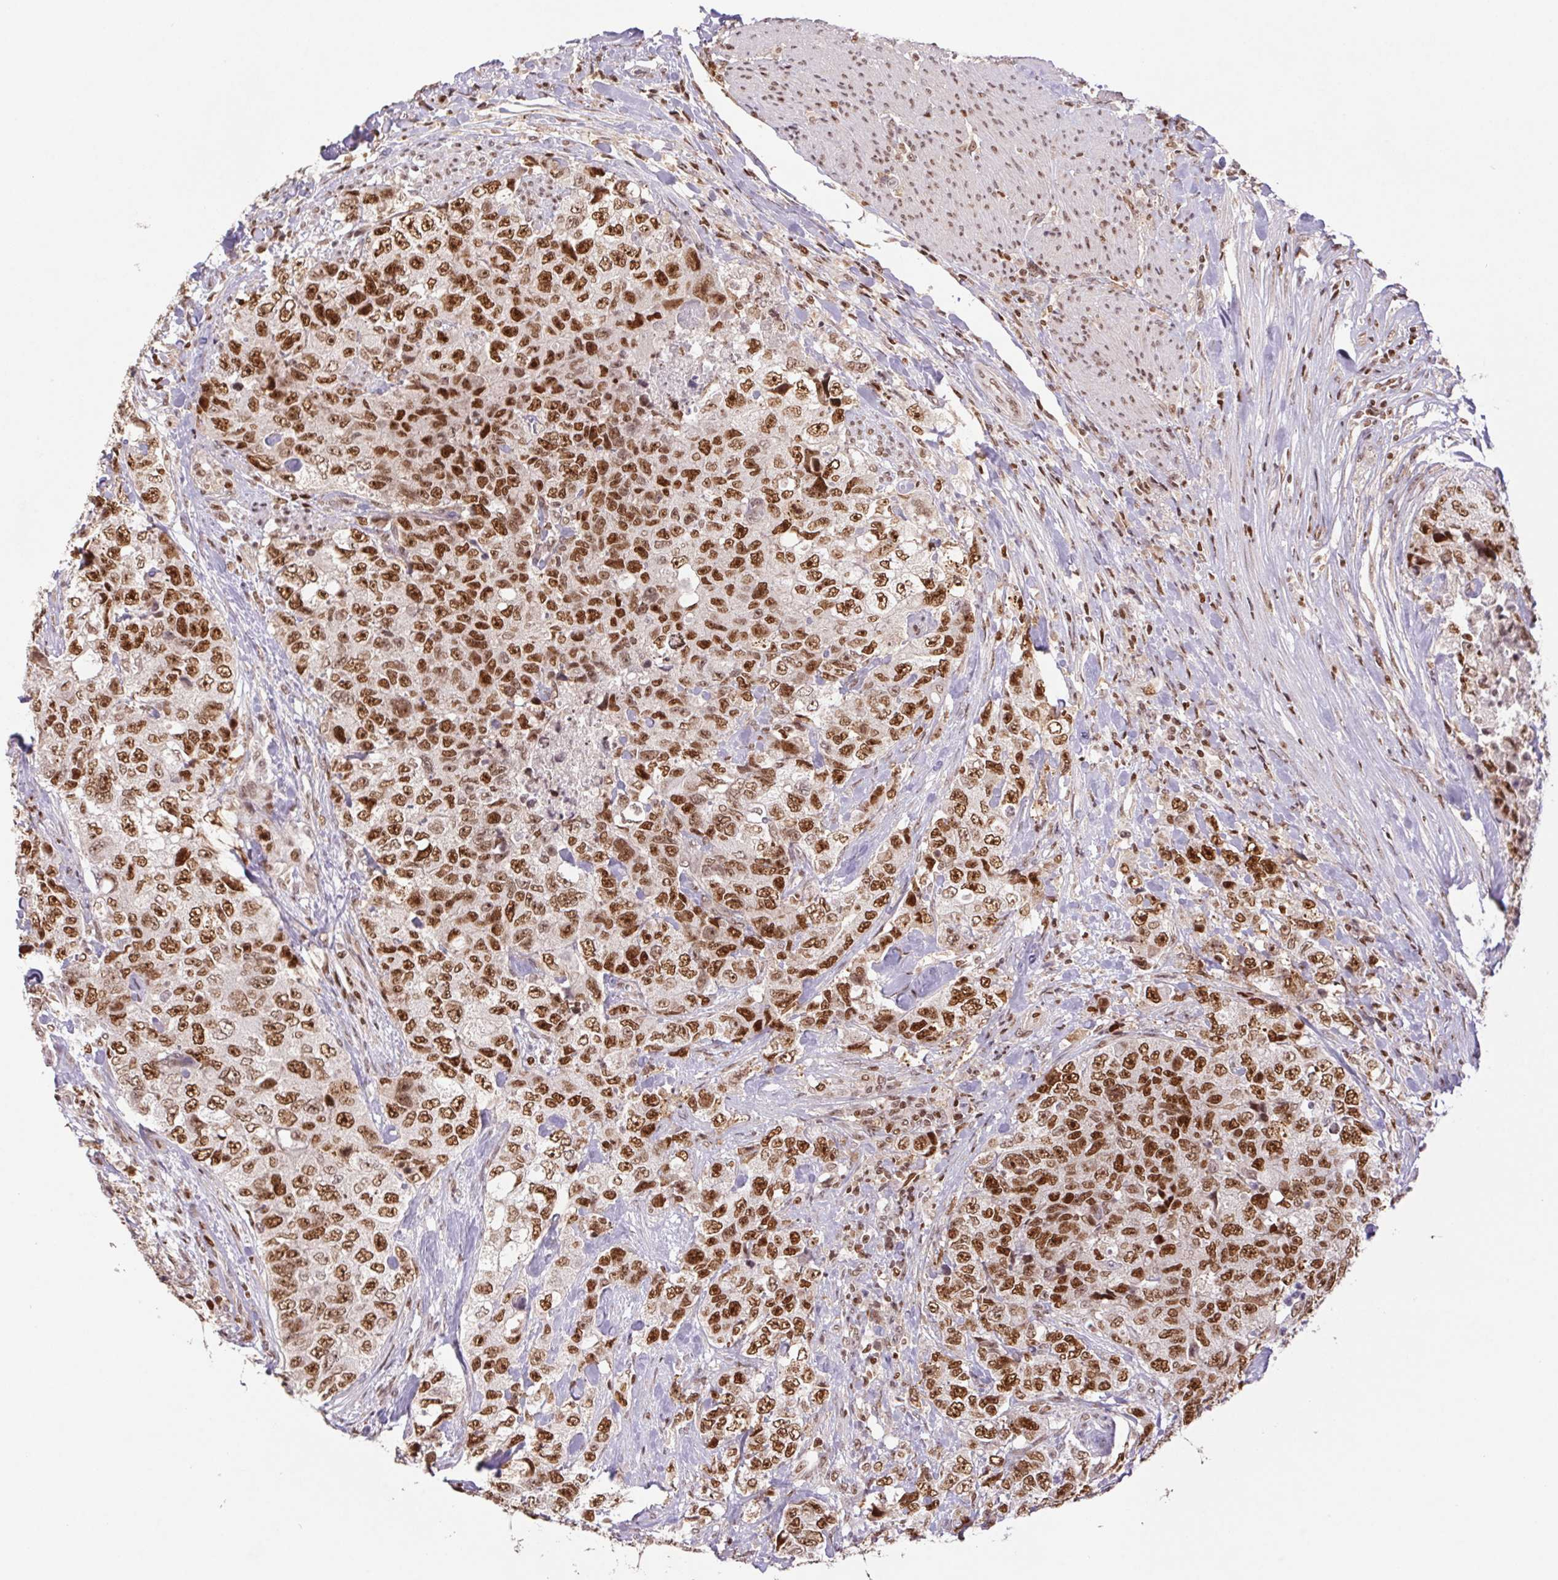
{"staining": {"intensity": "strong", "quantity": ">75%", "location": "nuclear"}, "tissue": "urothelial cancer", "cell_type": "Tumor cells", "image_type": "cancer", "snomed": [{"axis": "morphology", "description": "Urothelial carcinoma, High grade"}, {"axis": "topography", "description": "Urinary bladder"}], "caption": "This is a photomicrograph of immunohistochemistry staining of urothelial cancer, which shows strong positivity in the nuclear of tumor cells.", "gene": "POLD3", "patient": {"sex": "female", "age": 78}}